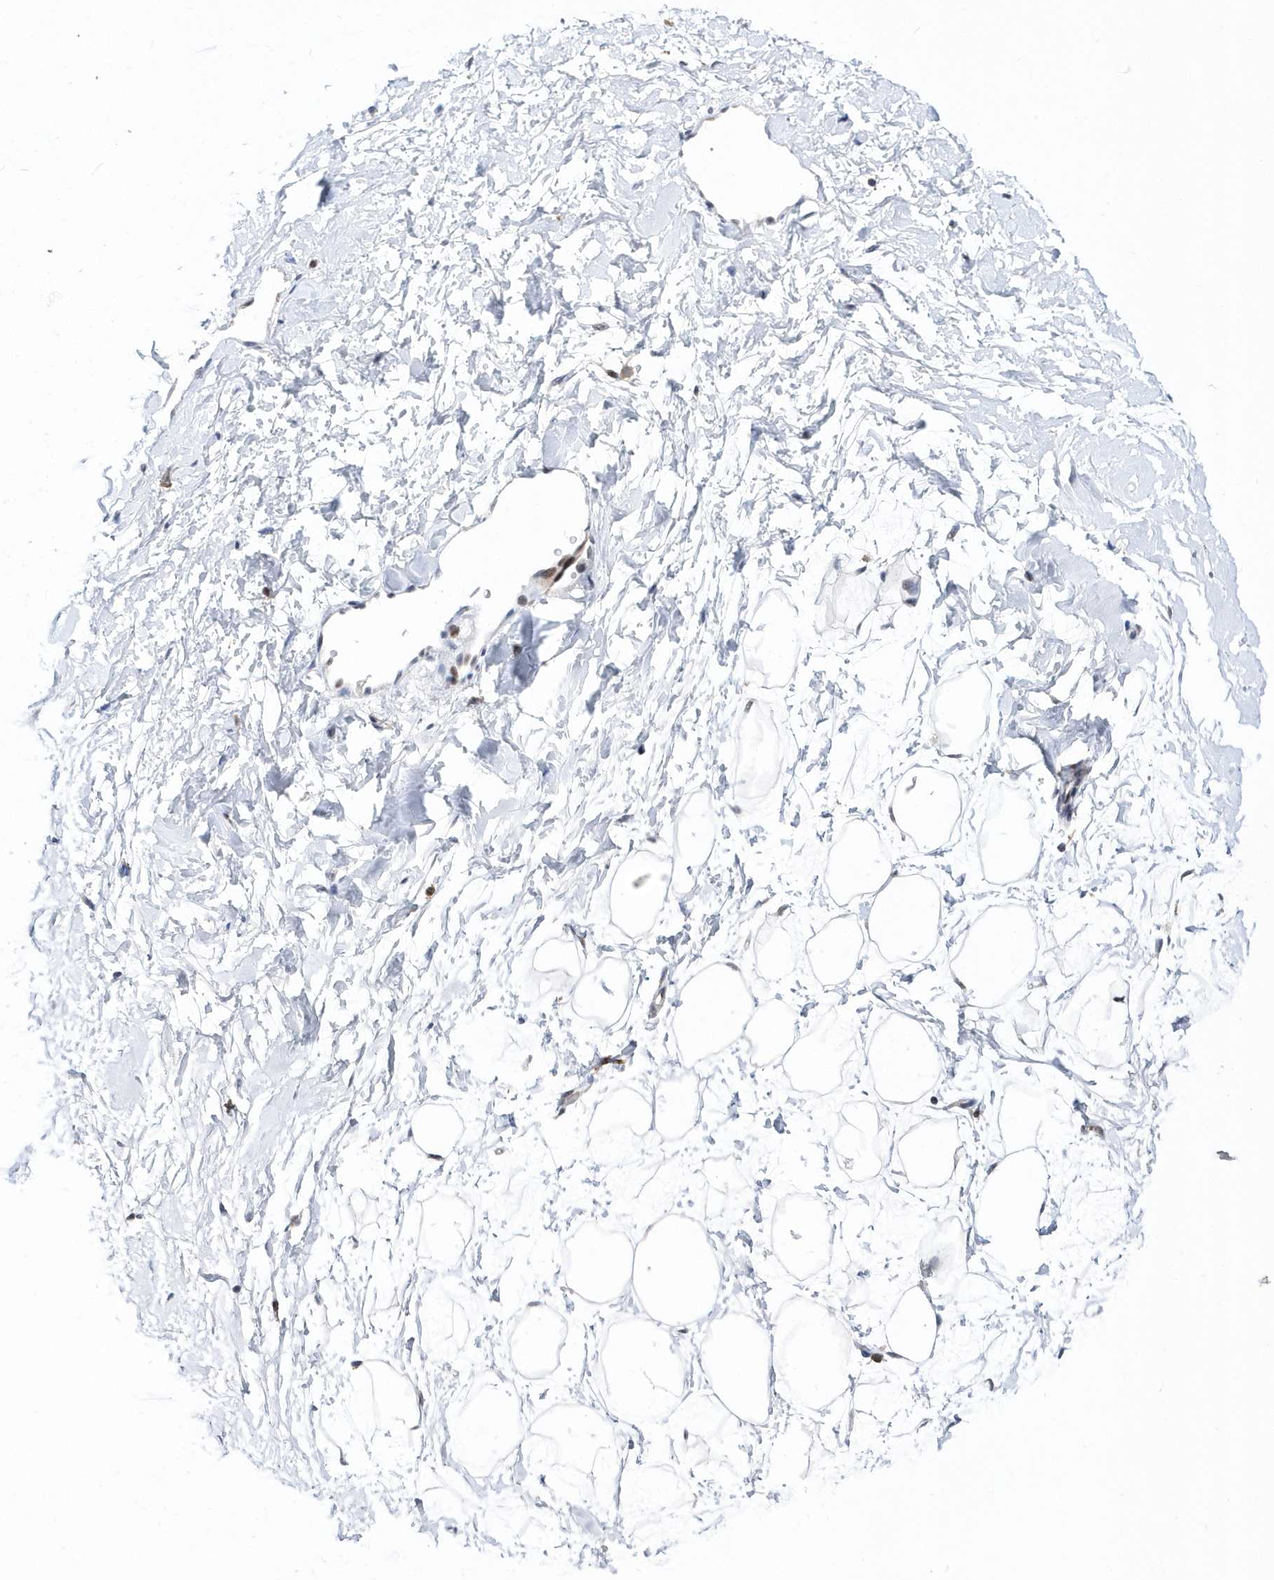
{"staining": {"intensity": "weak", "quantity": ">75%", "location": "cytoplasmic/membranous"}, "tissue": "breast", "cell_type": "Adipocytes", "image_type": "normal", "snomed": [{"axis": "morphology", "description": "Normal tissue, NOS"}, {"axis": "morphology", "description": "Adenoma, NOS"}, {"axis": "topography", "description": "Breast"}], "caption": "Adipocytes display low levels of weak cytoplasmic/membranous positivity in about >75% of cells in unremarkable breast. (DAB (3,3'-diaminobenzidine) = brown stain, brightfield microscopy at high magnification).", "gene": "SPATA5", "patient": {"sex": "female", "age": 23}}